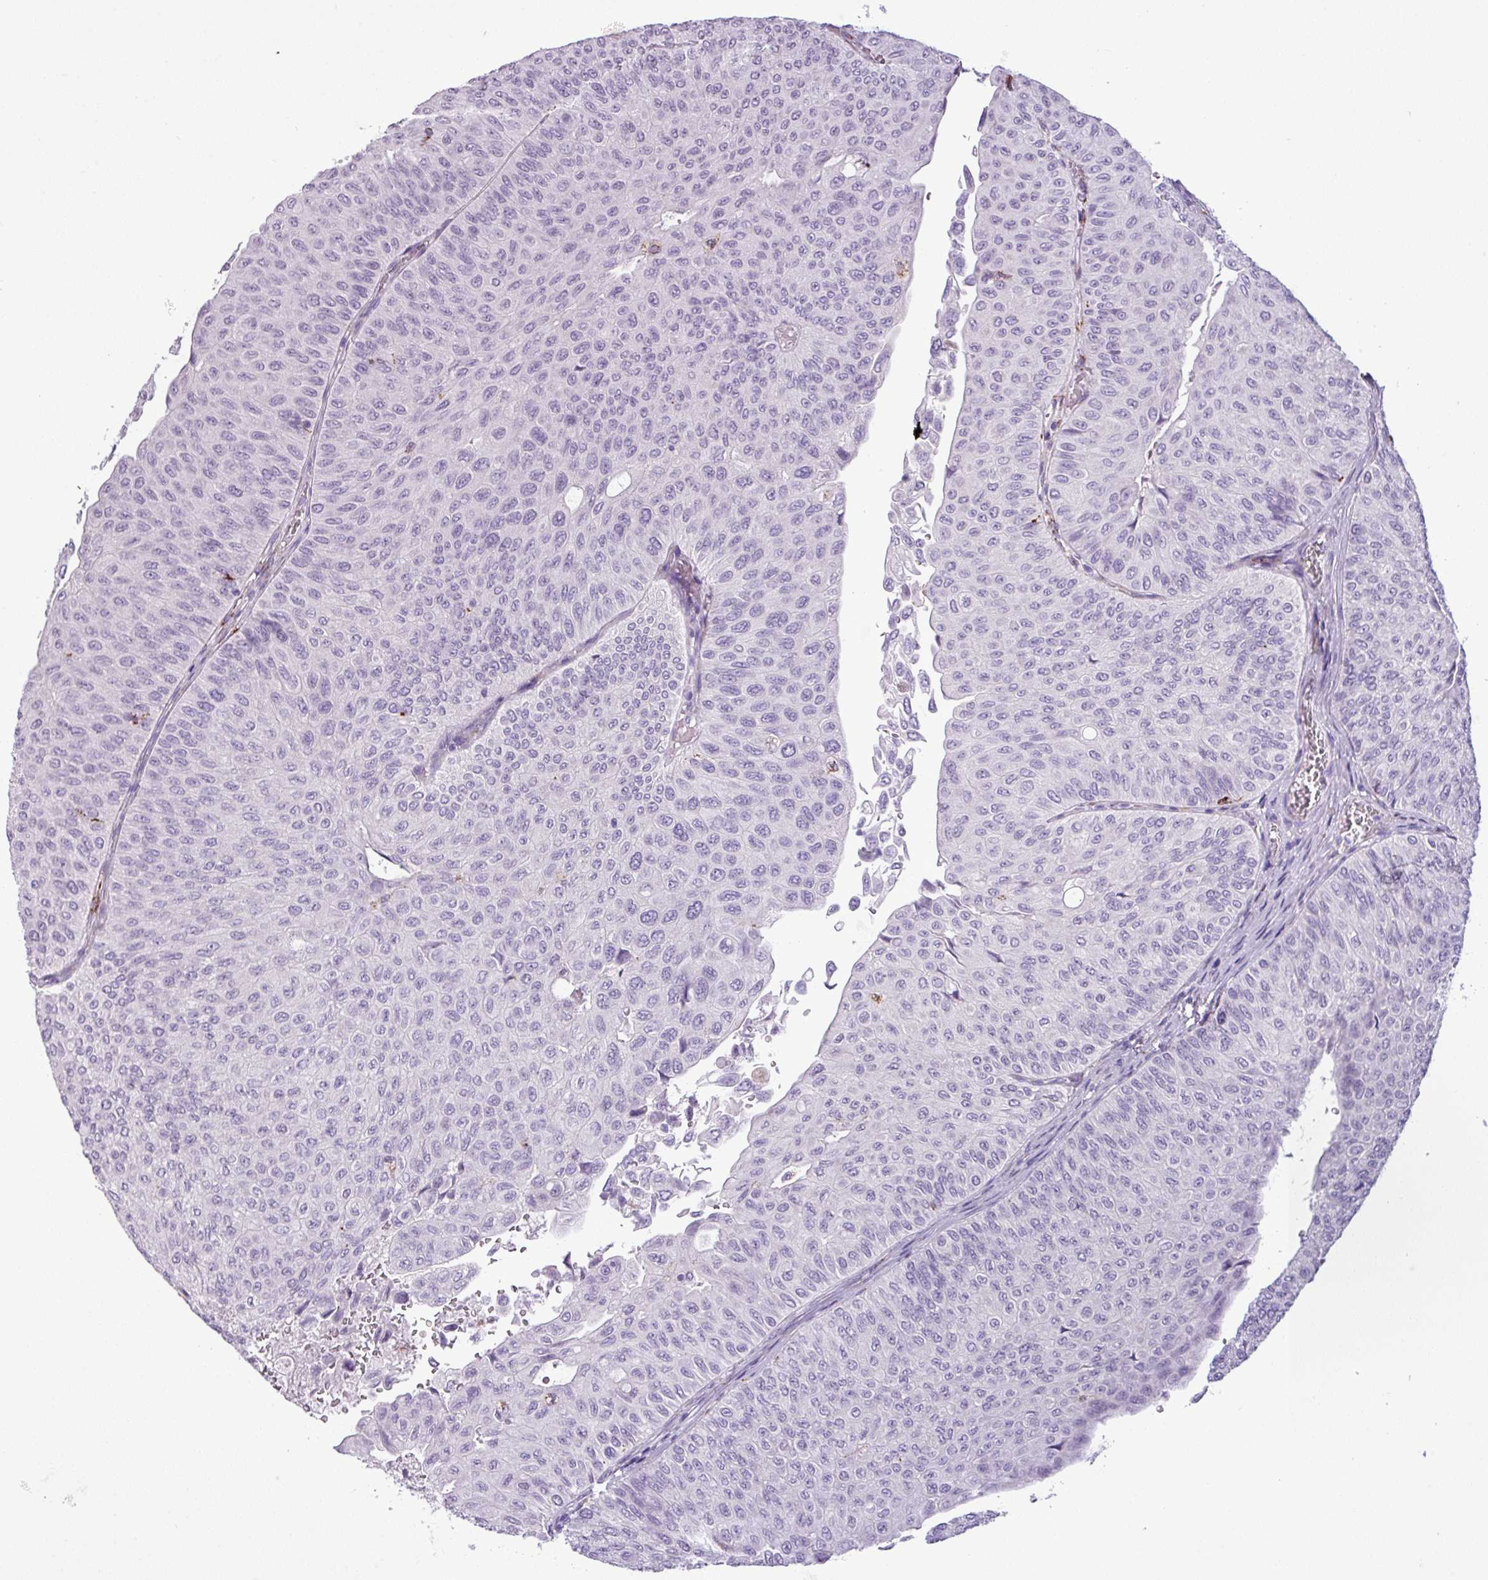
{"staining": {"intensity": "negative", "quantity": "none", "location": "none"}, "tissue": "urothelial cancer", "cell_type": "Tumor cells", "image_type": "cancer", "snomed": [{"axis": "morphology", "description": "Urothelial carcinoma, NOS"}, {"axis": "topography", "description": "Urinary bladder"}], "caption": "DAB (3,3'-diaminobenzidine) immunohistochemical staining of human urothelial cancer exhibits no significant expression in tumor cells.", "gene": "ZNF667", "patient": {"sex": "male", "age": 59}}